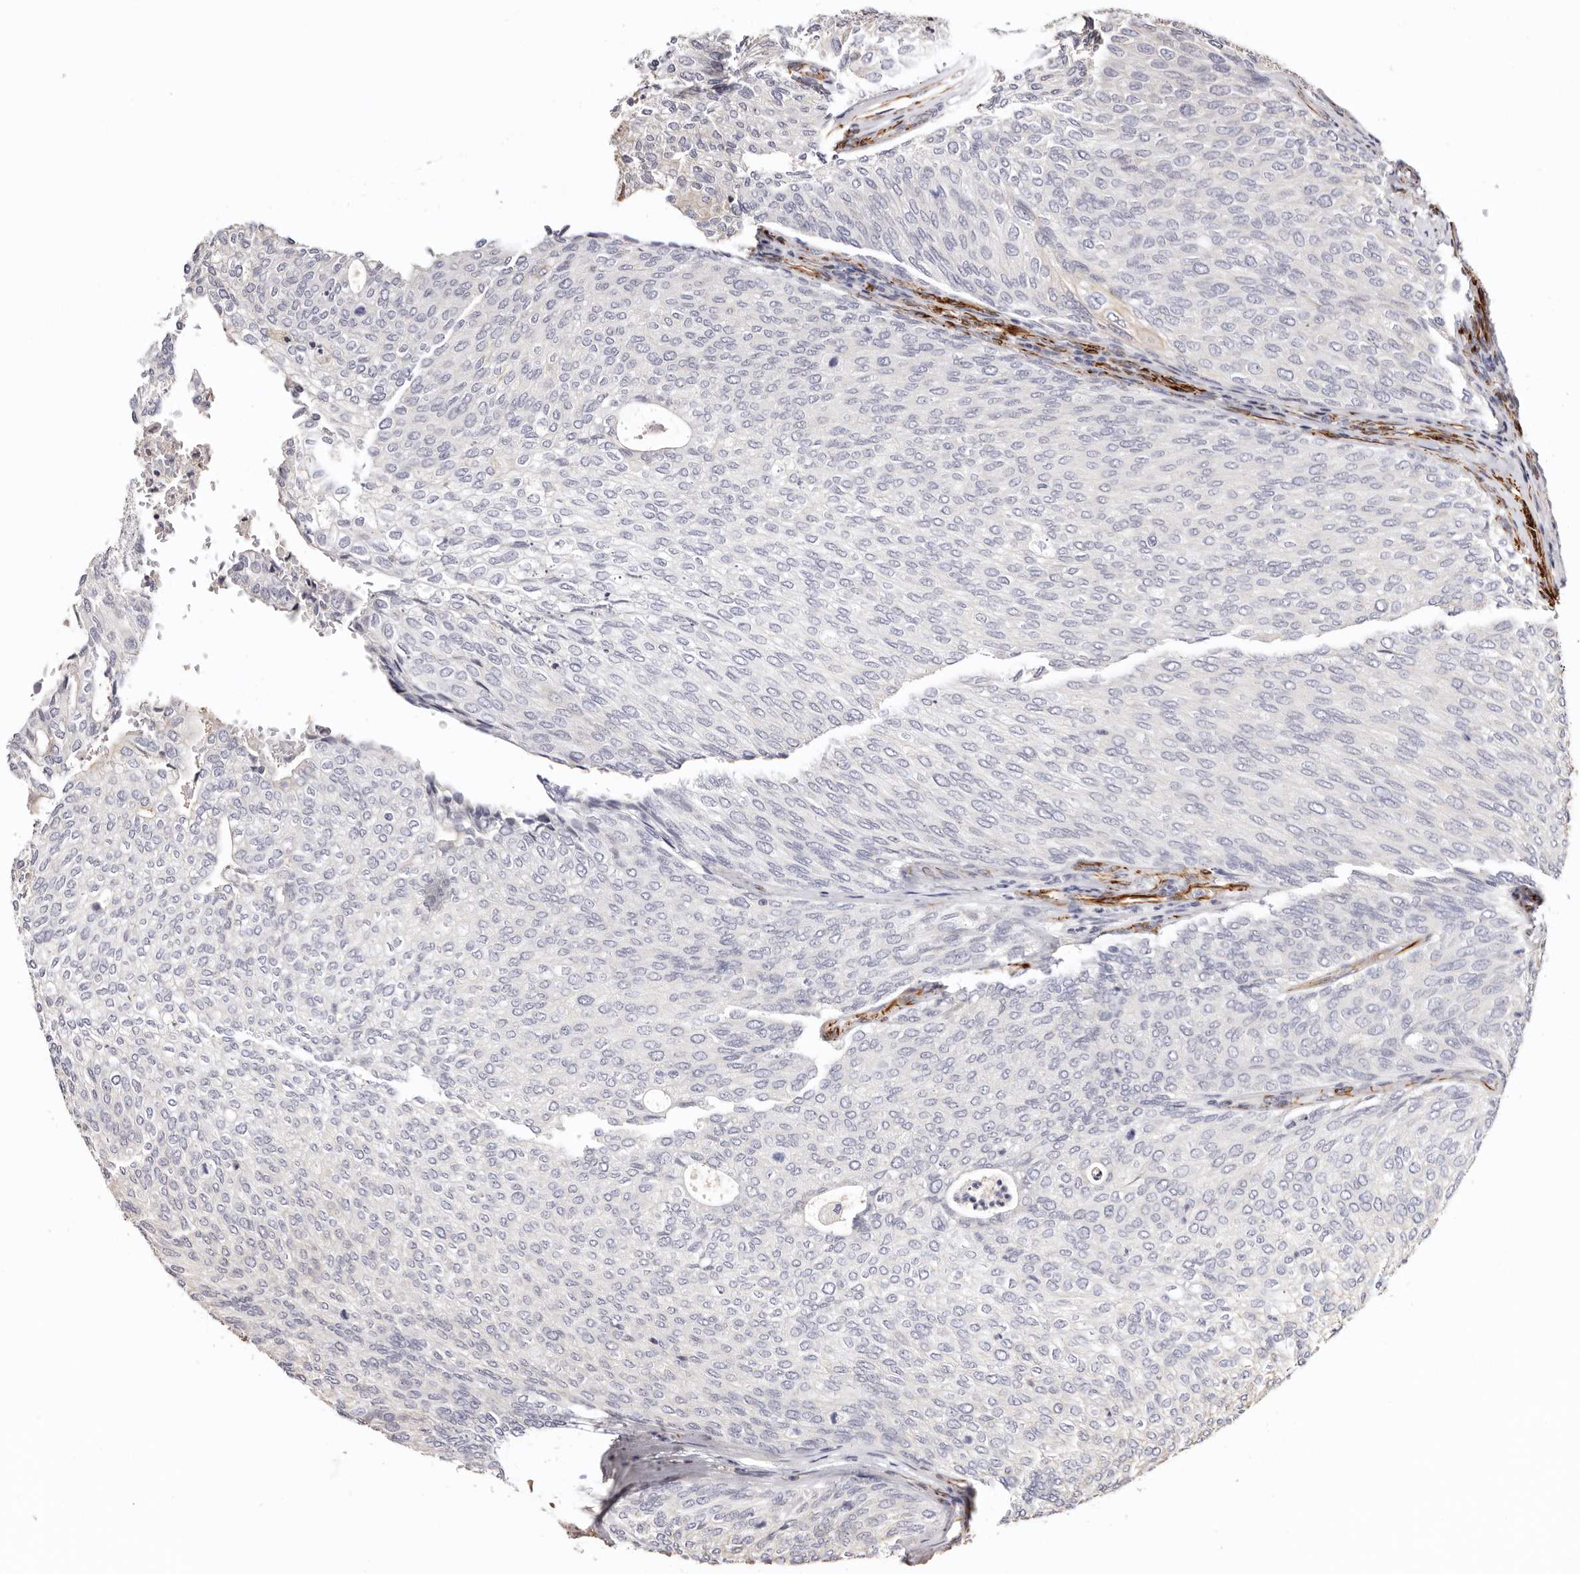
{"staining": {"intensity": "negative", "quantity": "none", "location": "none"}, "tissue": "urothelial cancer", "cell_type": "Tumor cells", "image_type": "cancer", "snomed": [{"axis": "morphology", "description": "Urothelial carcinoma, Low grade"}, {"axis": "topography", "description": "Urinary bladder"}], "caption": "Immunohistochemistry photomicrograph of neoplastic tissue: low-grade urothelial carcinoma stained with DAB (3,3'-diaminobenzidine) displays no significant protein positivity in tumor cells. (Brightfield microscopy of DAB (3,3'-diaminobenzidine) immunohistochemistry (IHC) at high magnification).", "gene": "ZNF557", "patient": {"sex": "female", "age": 79}}